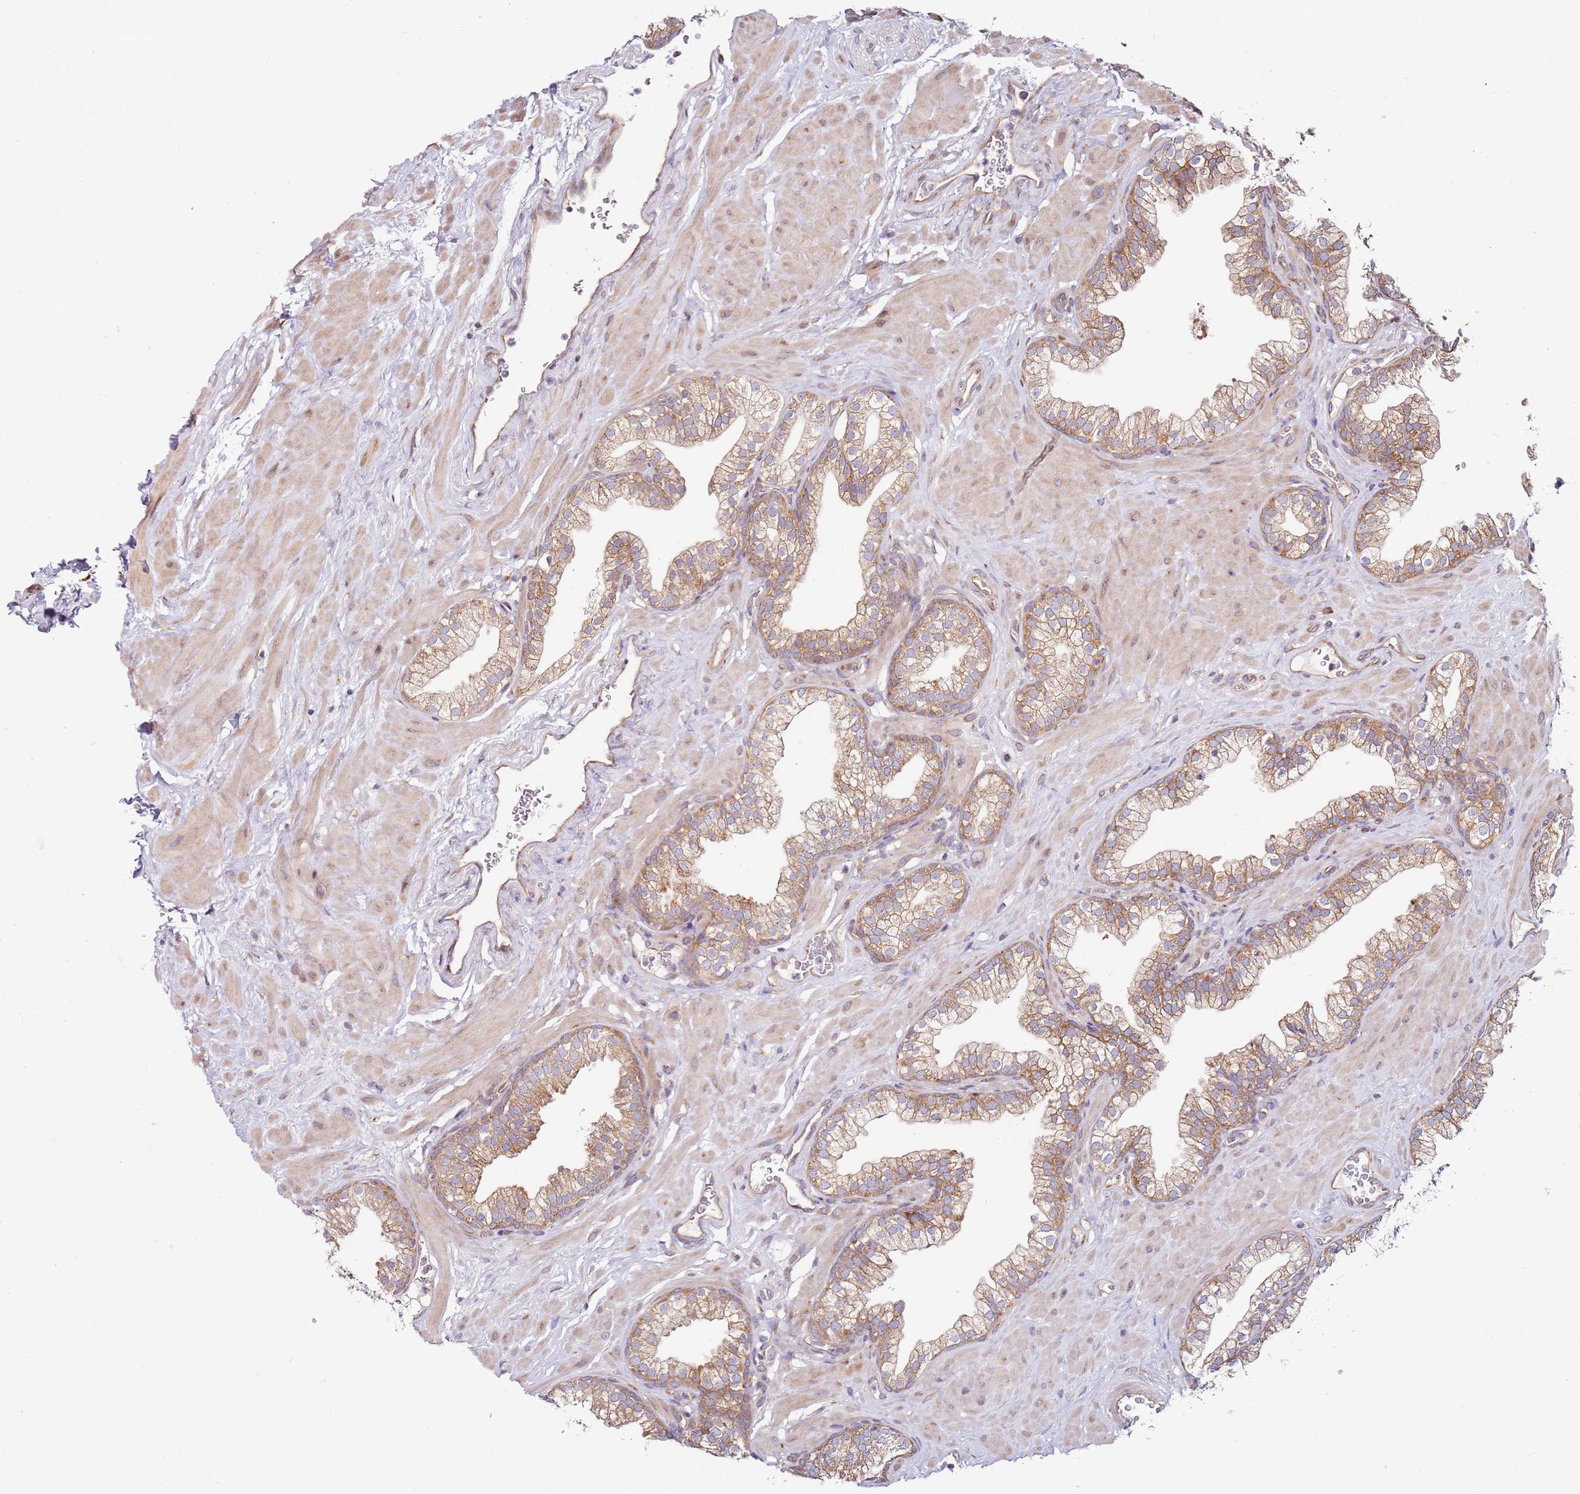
{"staining": {"intensity": "moderate", "quantity": "25%-75%", "location": "cytoplasmic/membranous"}, "tissue": "prostate", "cell_type": "Glandular cells", "image_type": "normal", "snomed": [{"axis": "morphology", "description": "Normal tissue, NOS"}, {"axis": "morphology", "description": "Urothelial carcinoma, Low grade"}, {"axis": "topography", "description": "Urinary bladder"}, {"axis": "topography", "description": "Prostate"}], "caption": "Prostate stained with immunohistochemistry (IHC) reveals moderate cytoplasmic/membranous positivity in about 25%-75% of glandular cells. The protein is shown in brown color, while the nuclei are stained blue.", "gene": "RPS3A", "patient": {"sex": "male", "age": 60}}